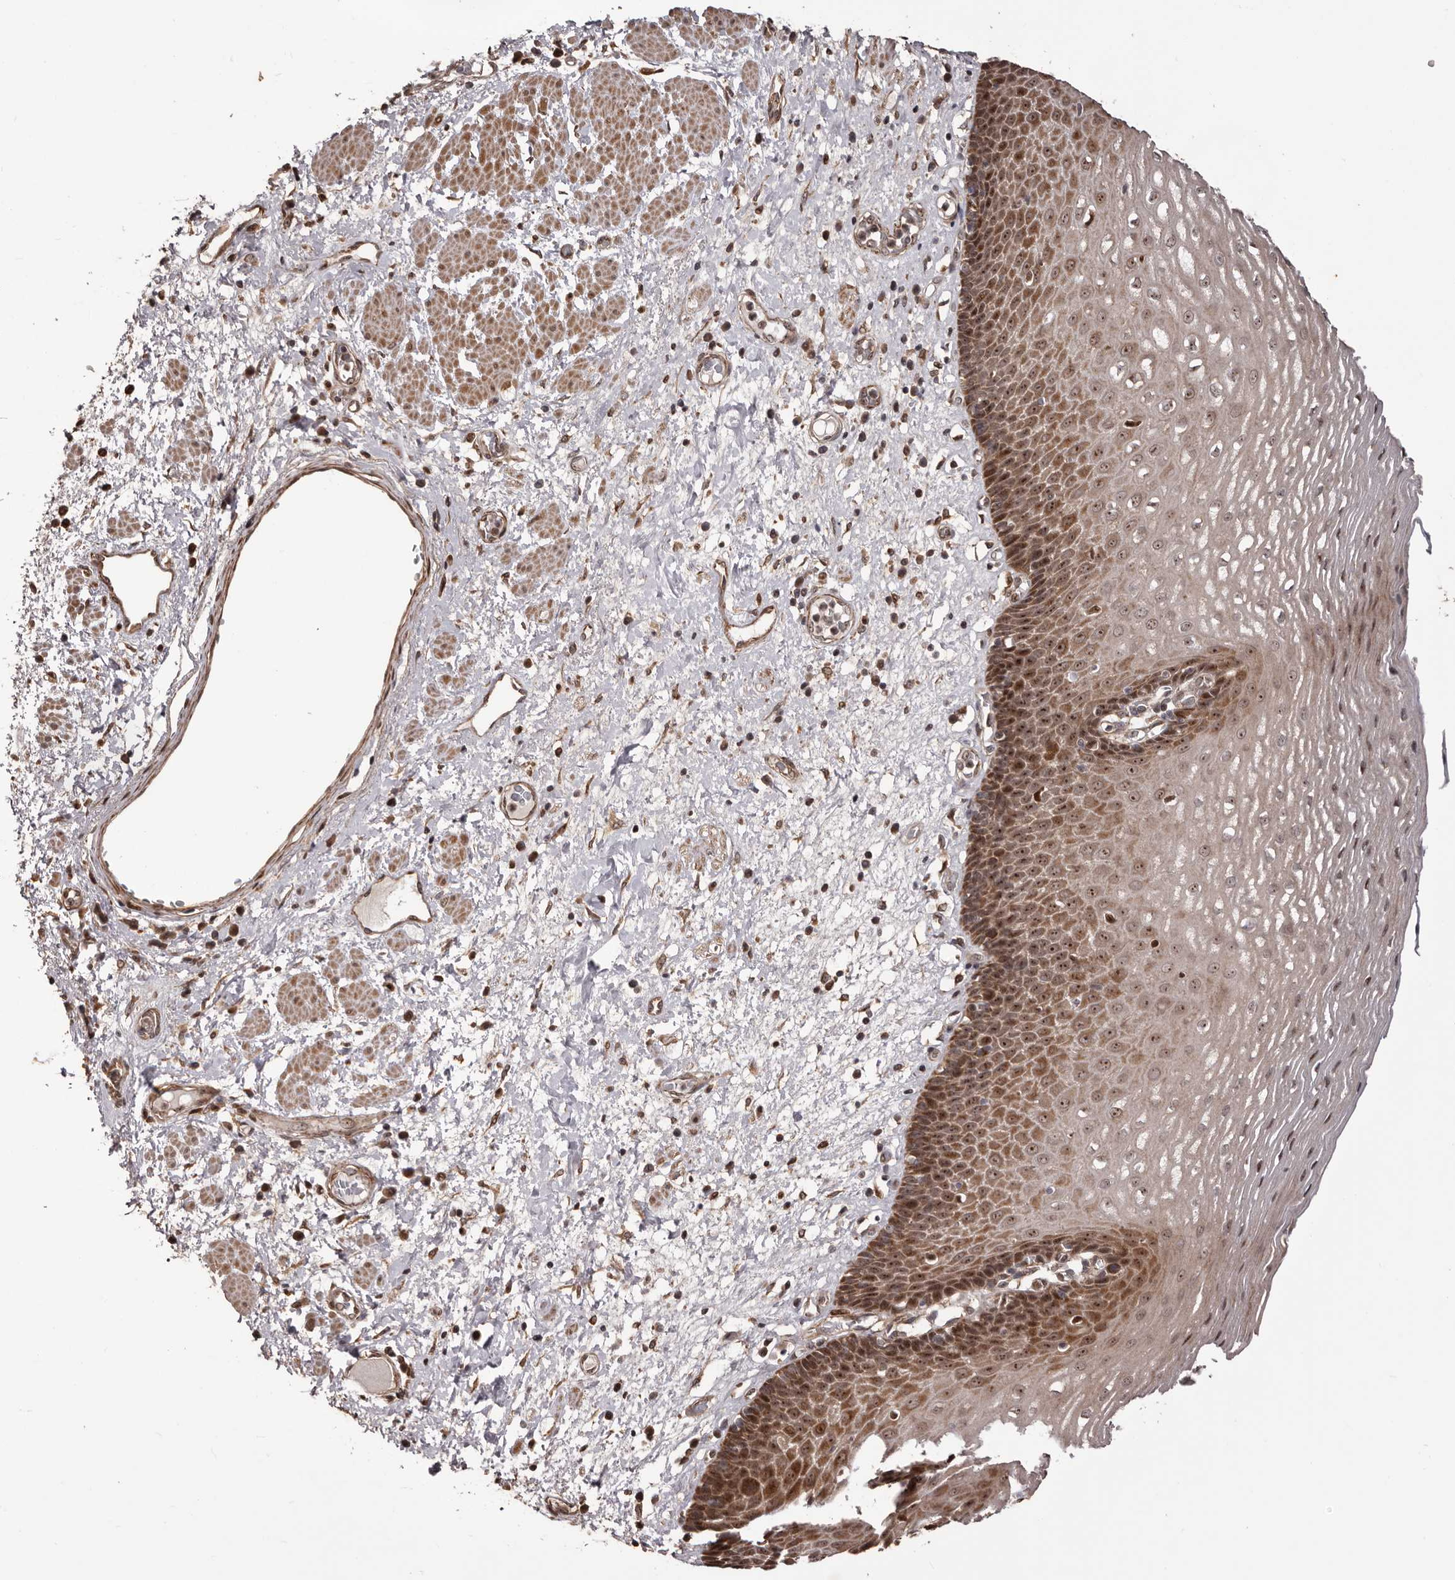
{"staining": {"intensity": "moderate", "quantity": "25%-75%", "location": "cytoplasmic/membranous,nuclear"}, "tissue": "esophagus", "cell_type": "Squamous epithelial cells", "image_type": "normal", "snomed": [{"axis": "morphology", "description": "Normal tissue, NOS"}, {"axis": "morphology", "description": "Adenocarcinoma, NOS"}, {"axis": "topography", "description": "Esophagus"}], "caption": "This is an image of immunohistochemistry (IHC) staining of normal esophagus, which shows moderate staining in the cytoplasmic/membranous,nuclear of squamous epithelial cells.", "gene": "ZCCHC7", "patient": {"sex": "male", "age": 62}}